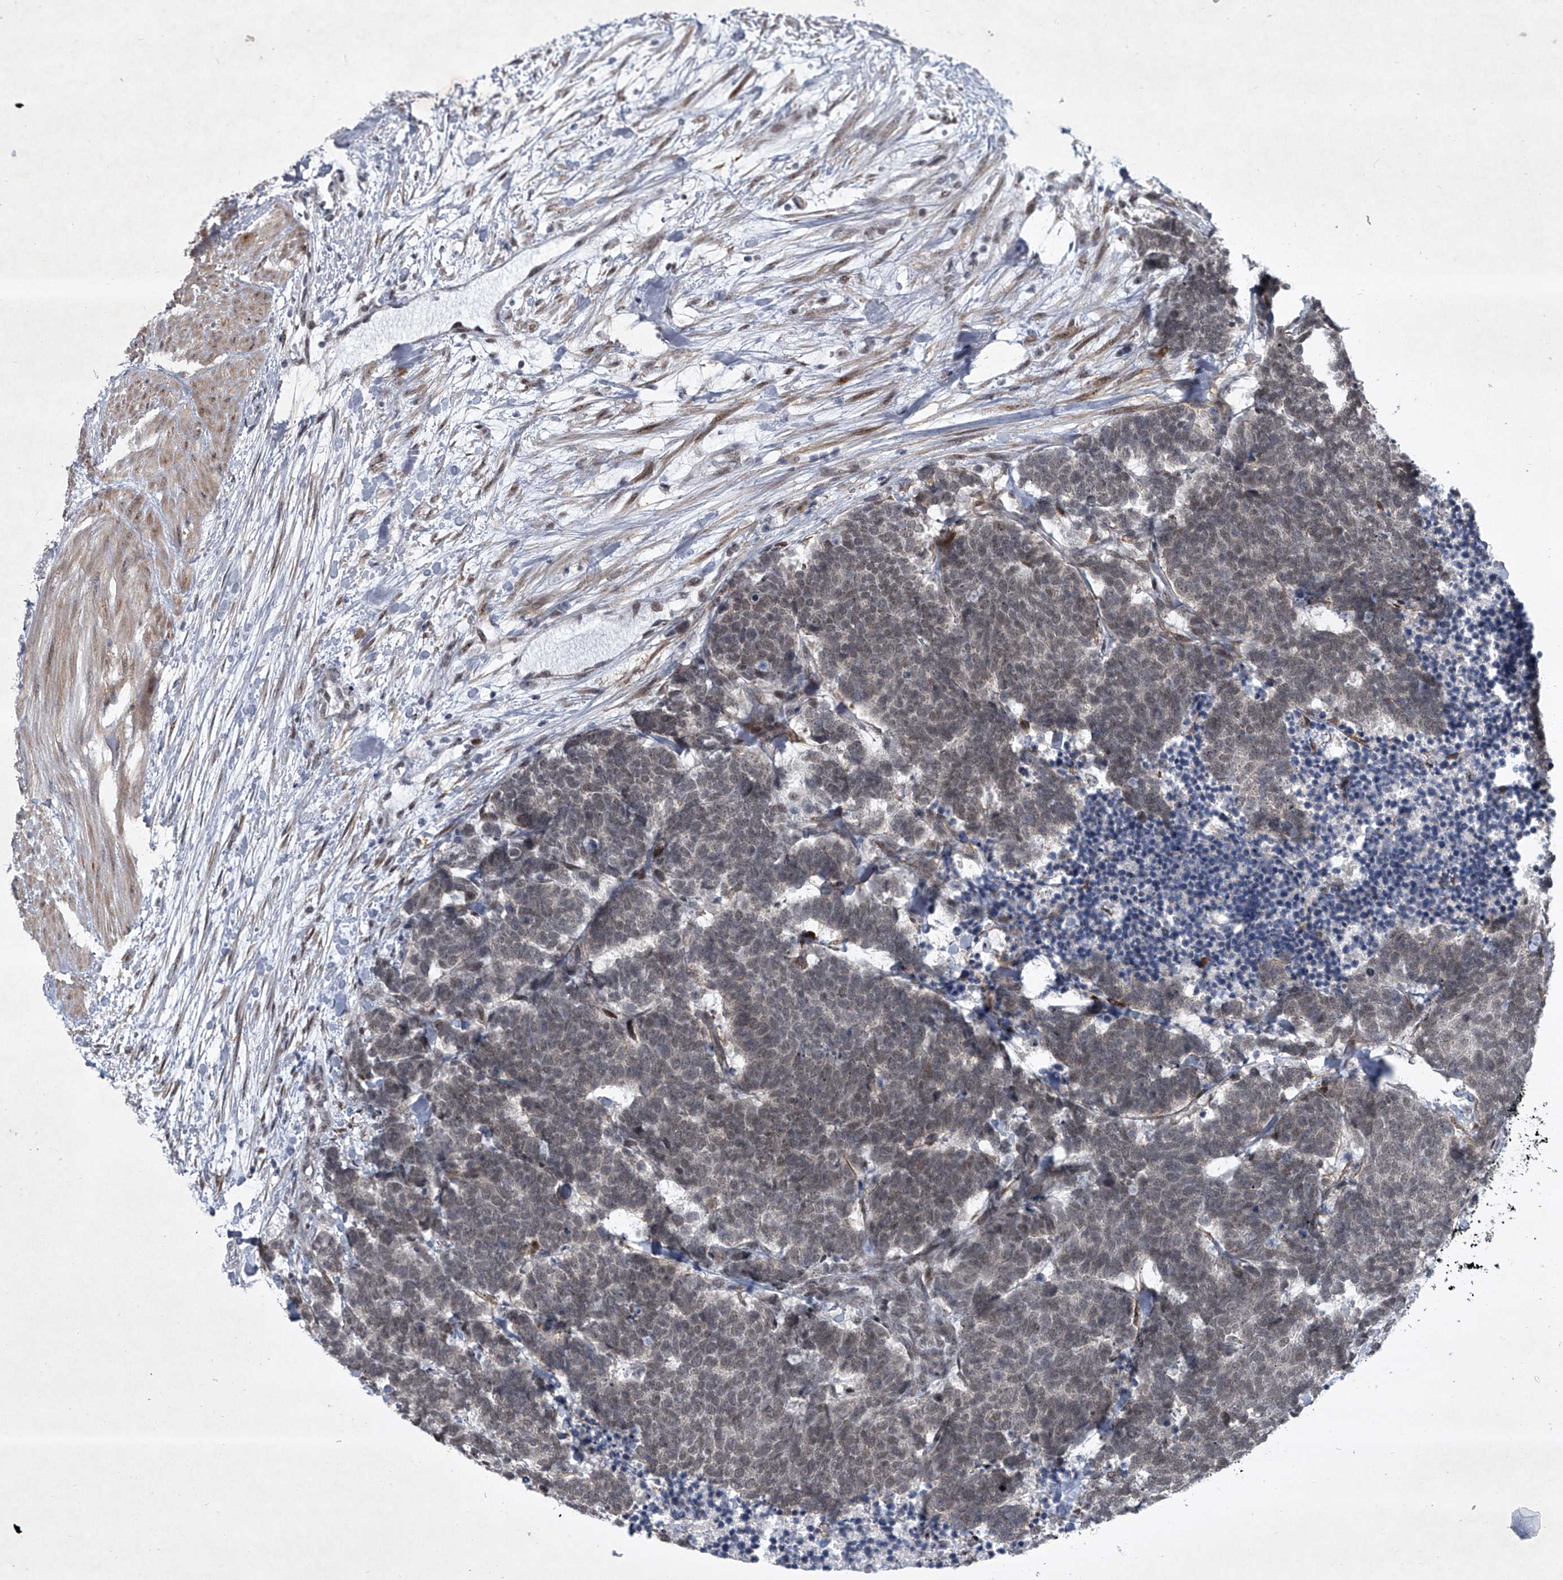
{"staining": {"intensity": "negative", "quantity": "none", "location": "none"}, "tissue": "carcinoid", "cell_type": "Tumor cells", "image_type": "cancer", "snomed": [{"axis": "morphology", "description": "Carcinoma, NOS"}, {"axis": "morphology", "description": "Carcinoid, malignant, NOS"}, {"axis": "topography", "description": "Urinary bladder"}], "caption": "Micrograph shows no protein staining in tumor cells of carcinoma tissue.", "gene": "MLLT1", "patient": {"sex": "male", "age": 57}}